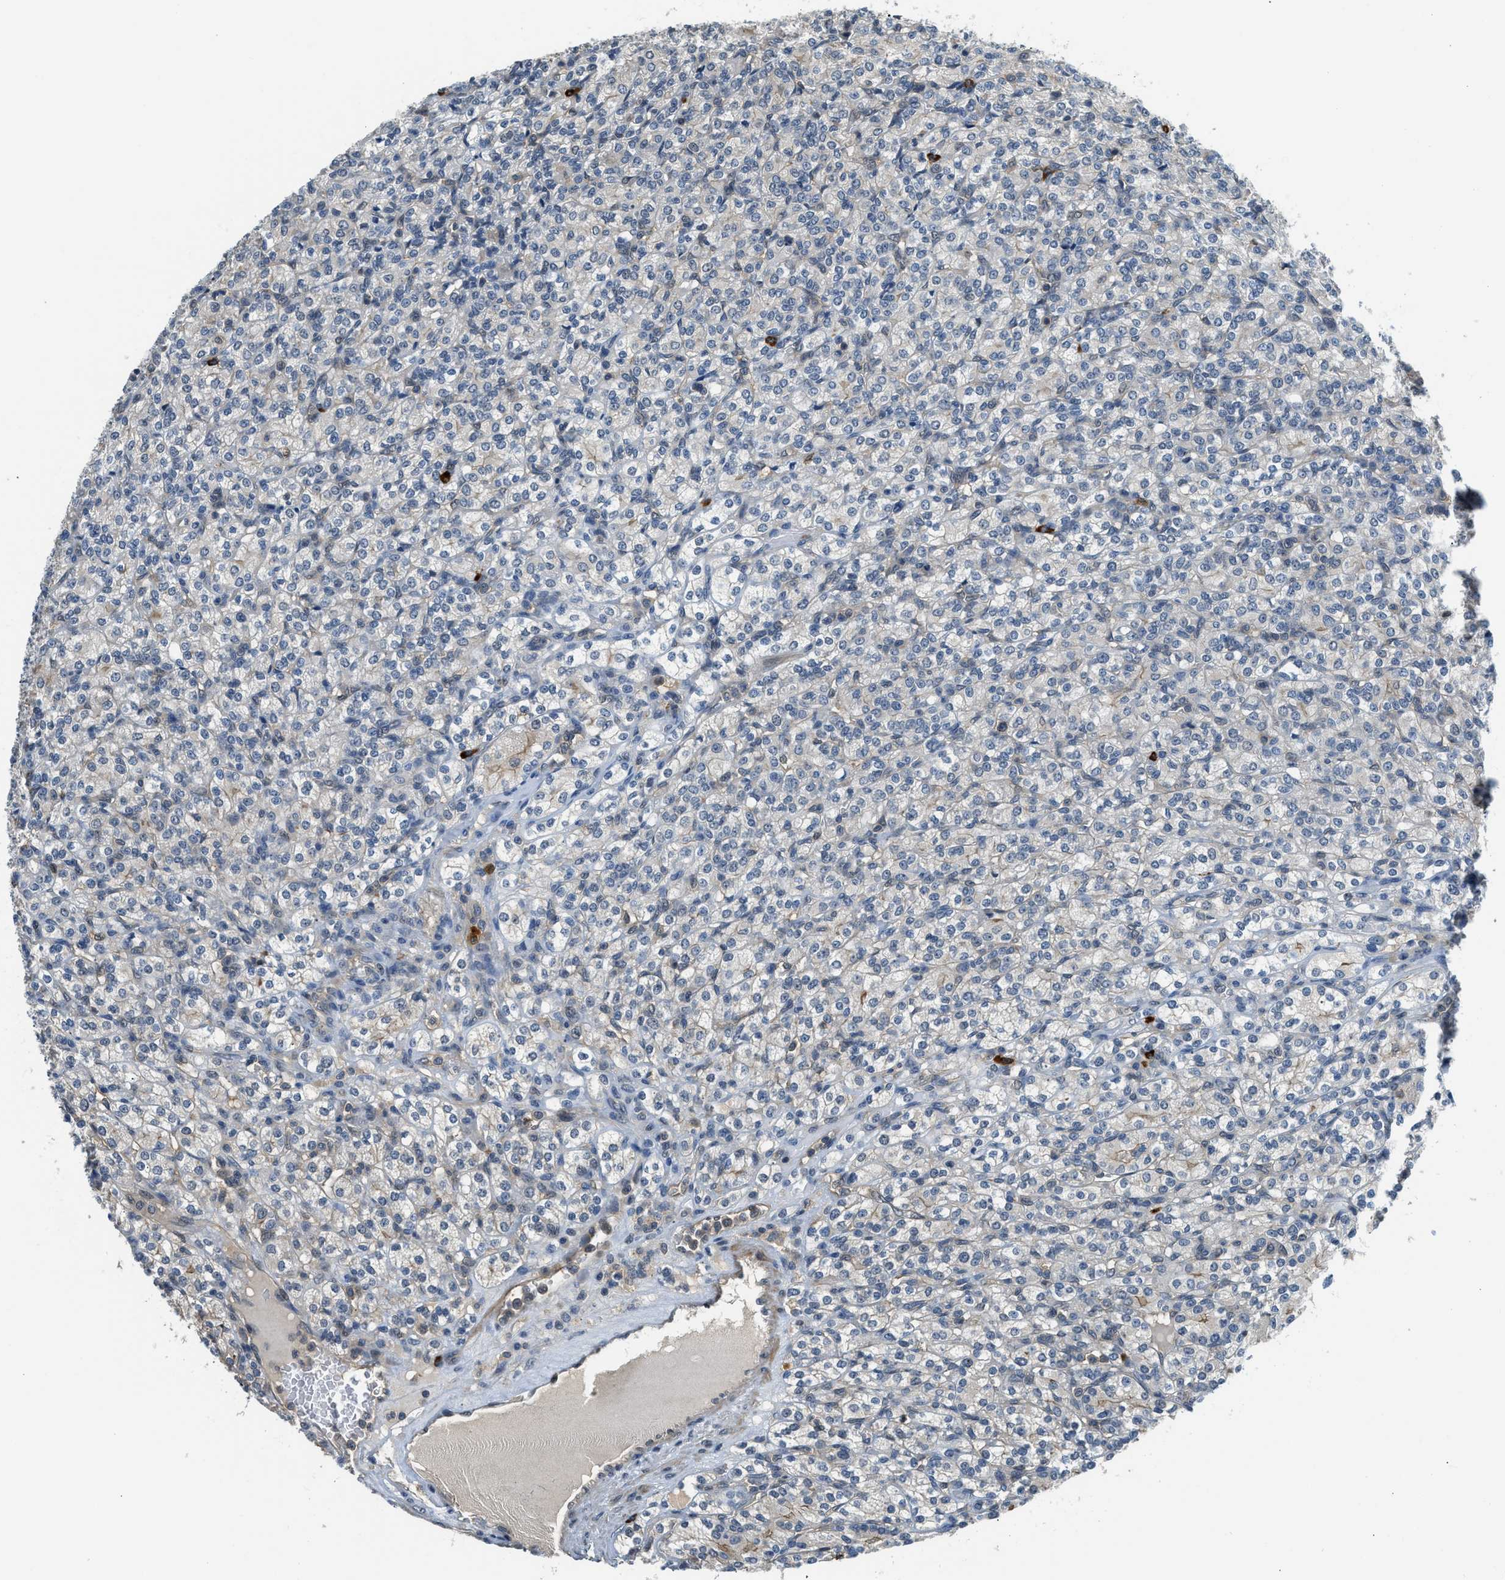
{"staining": {"intensity": "negative", "quantity": "none", "location": "none"}, "tissue": "renal cancer", "cell_type": "Tumor cells", "image_type": "cancer", "snomed": [{"axis": "morphology", "description": "Adenocarcinoma, NOS"}, {"axis": "topography", "description": "Kidney"}], "caption": "Human renal cancer stained for a protein using immunohistochemistry shows no staining in tumor cells.", "gene": "CBLB", "patient": {"sex": "male", "age": 77}}